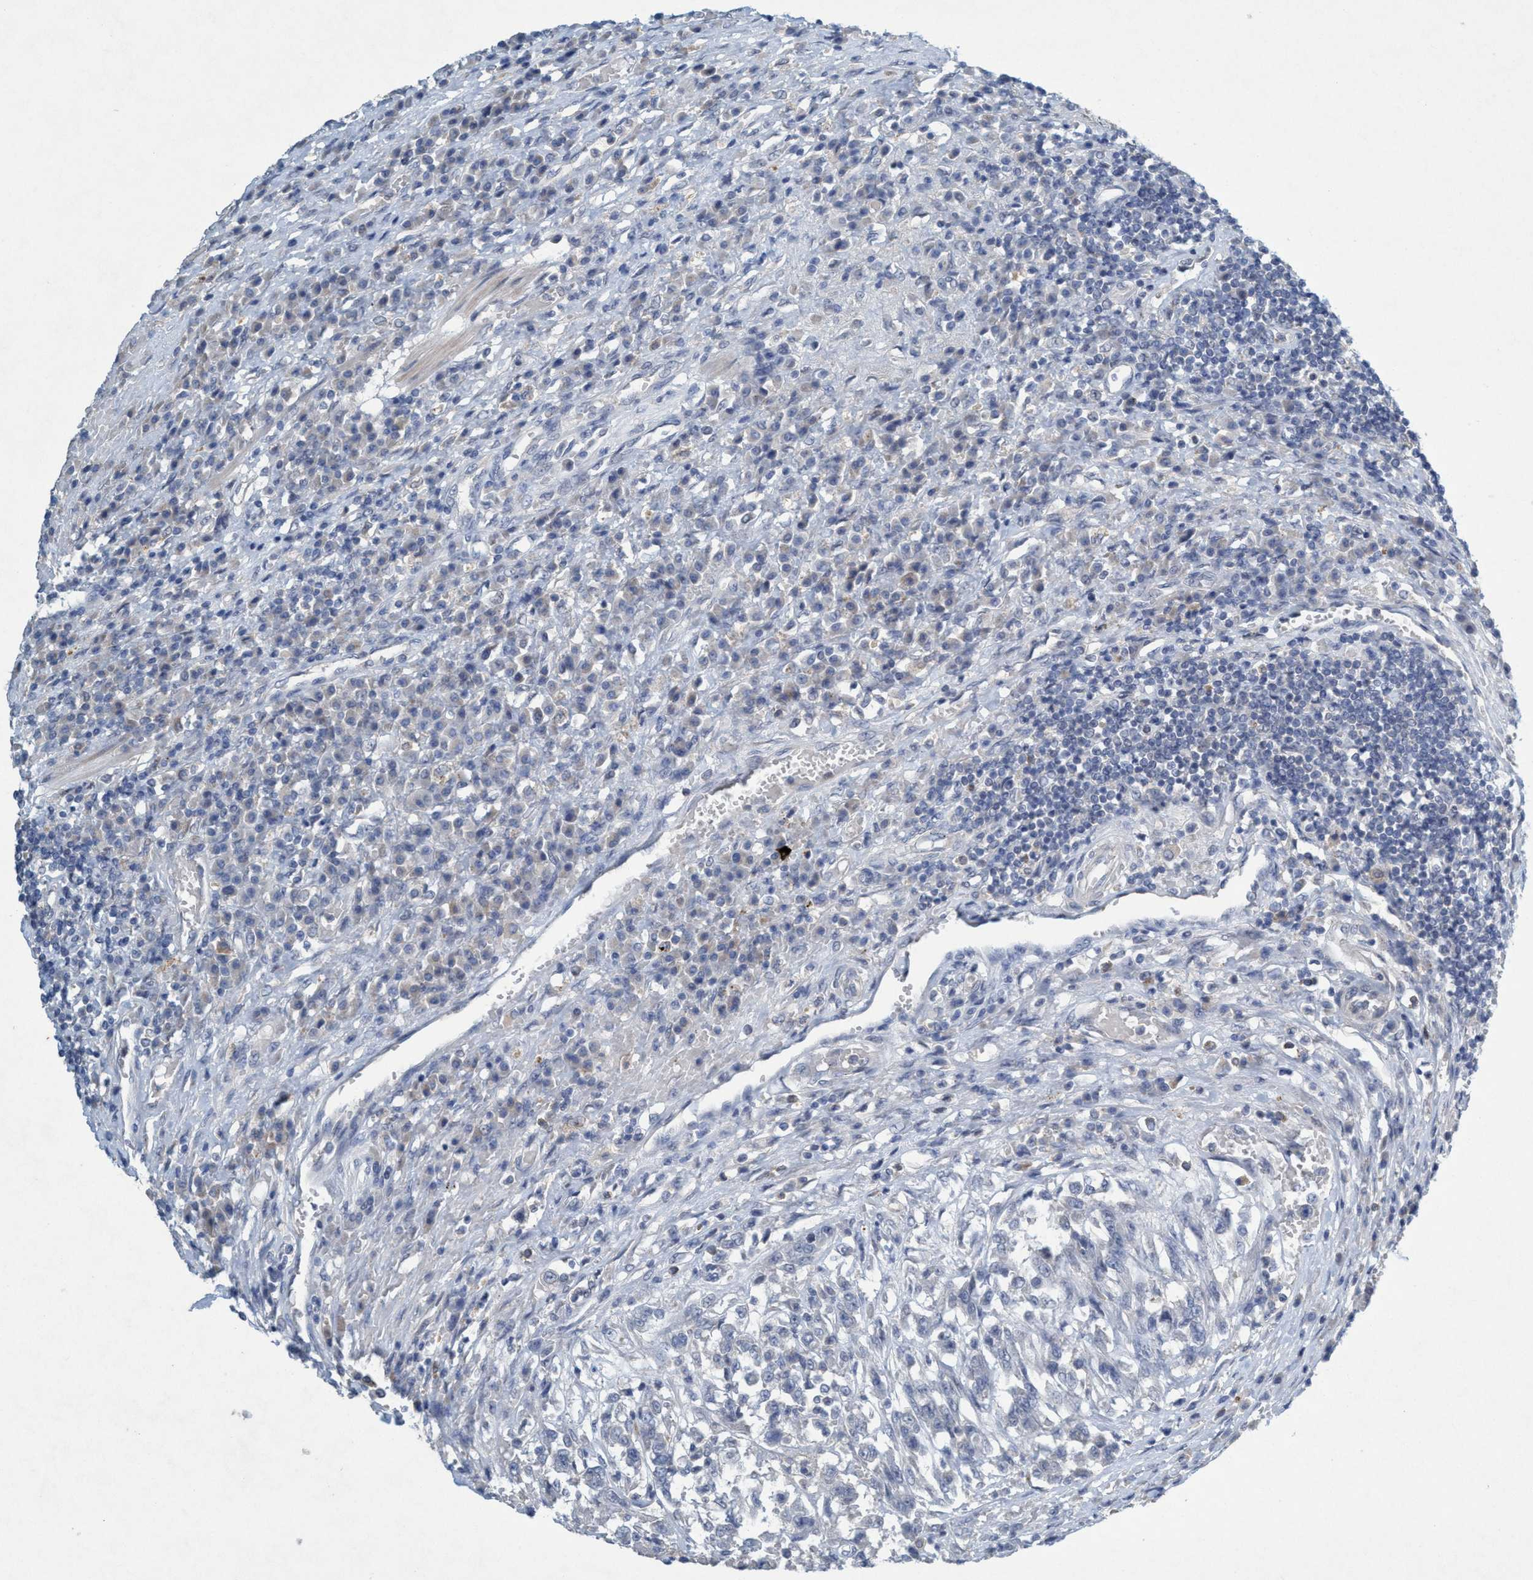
{"staining": {"intensity": "negative", "quantity": "none", "location": "none"}, "tissue": "urothelial cancer", "cell_type": "Tumor cells", "image_type": "cancer", "snomed": [{"axis": "morphology", "description": "Urothelial carcinoma, High grade"}, {"axis": "topography", "description": "Urinary bladder"}], "caption": "High-grade urothelial carcinoma was stained to show a protein in brown. There is no significant staining in tumor cells.", "gene": "RNF208", "patient": {"sex": "male", "age": 46}}